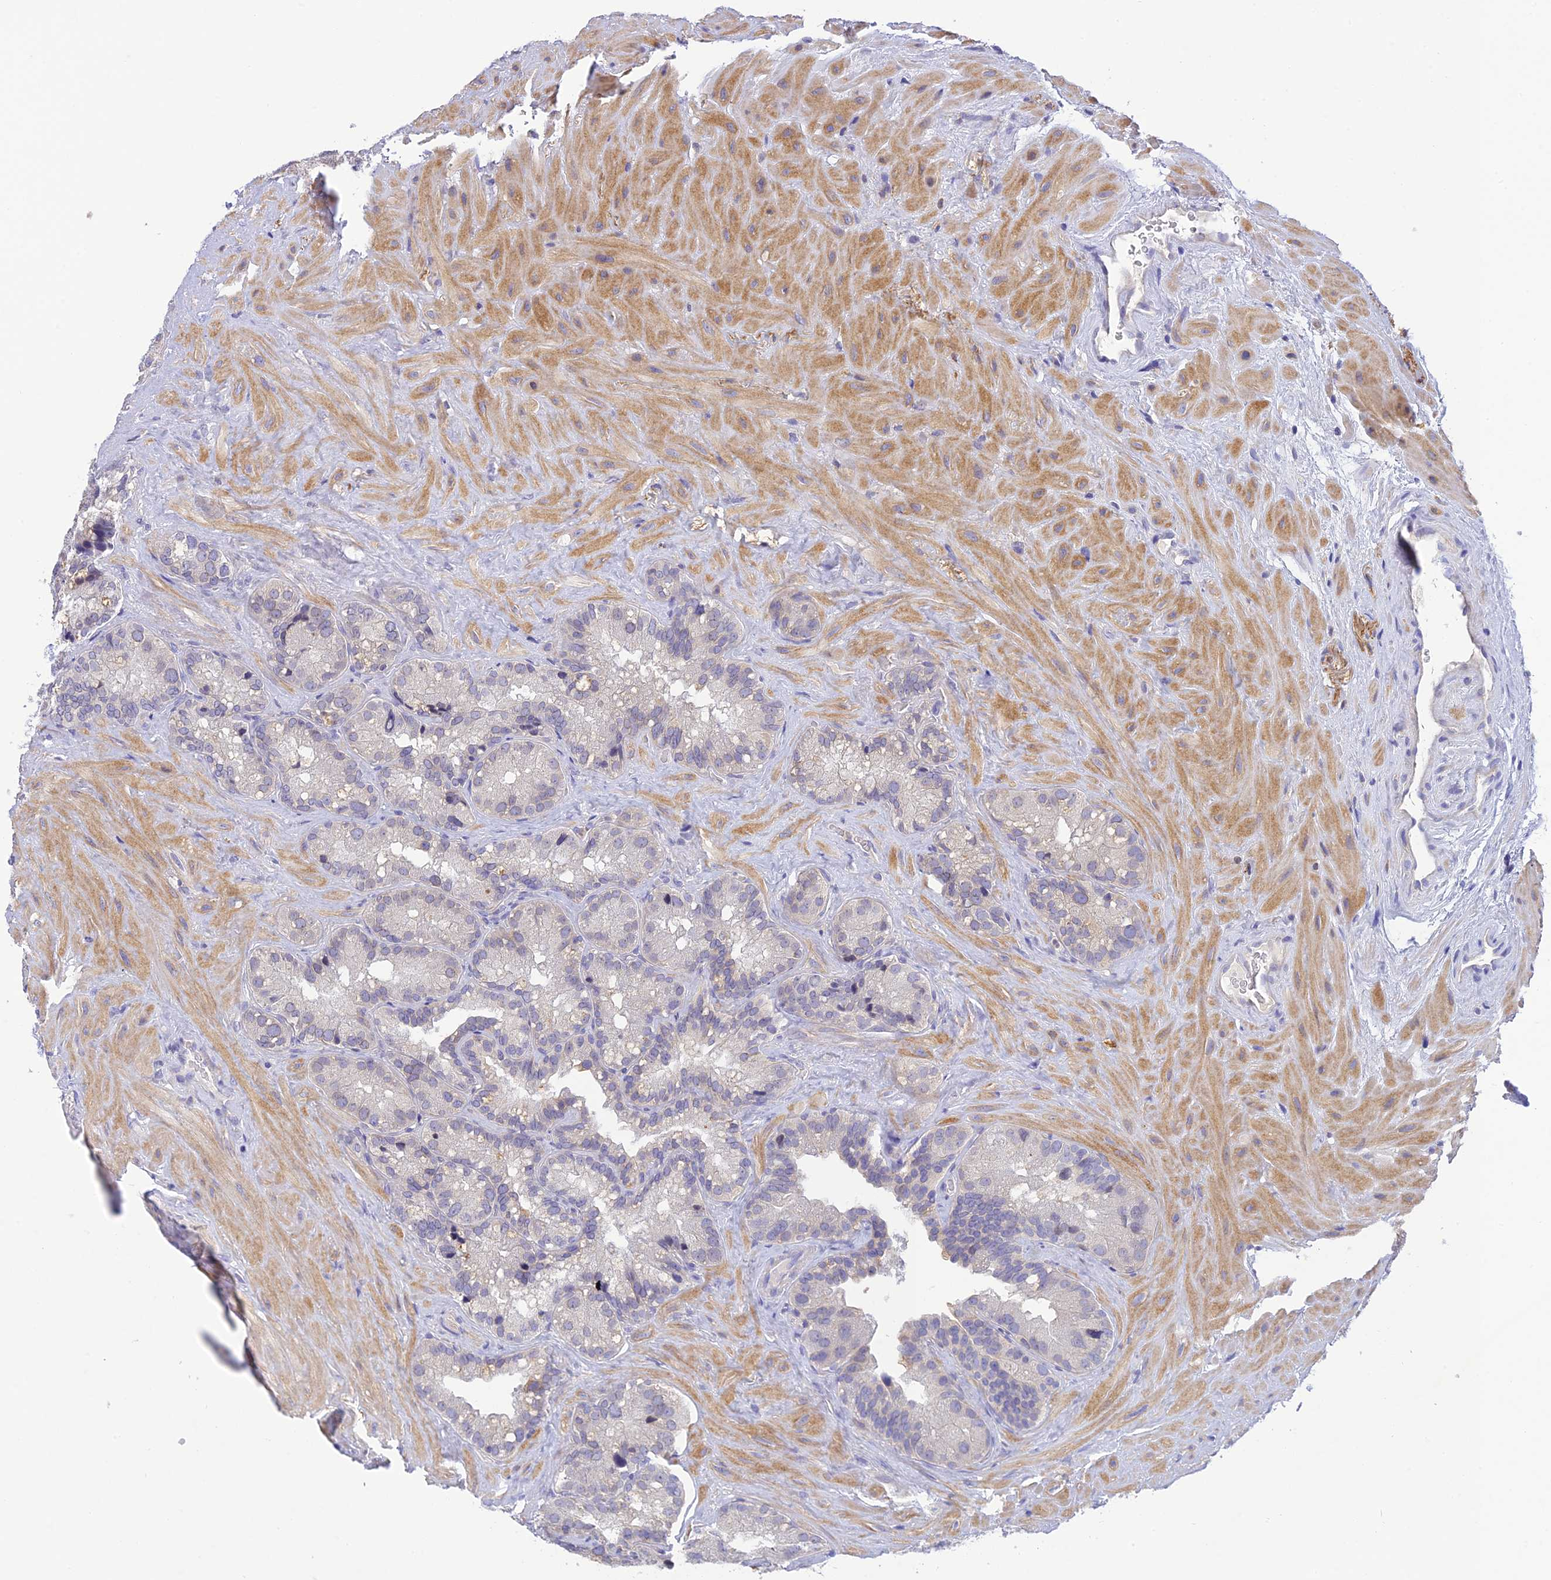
{"staining": {"intensity": "negative", "quantity": "none", "location": "none"}, "tissue": "seminal vesicle", "cell_type": "Glandular cells", "image_type": "normal", "snomed": [{"axis": "morphology", "description": "Normal tissue, NOS"}, {"axis": "topography", "description": "Prostate"}, {"axis": "topography", "description": "Seminal veicle"}], "caption": "Glandular cells are negative for brown protein staining in benign seminal vesicle. Brightfield microscopy of immunohistochemistry stained with DAB (brown) and hematoxylin (blue), captured at high magnification.", "gene": "BMT2", "patient": {"sex": "male", "age": 68}}